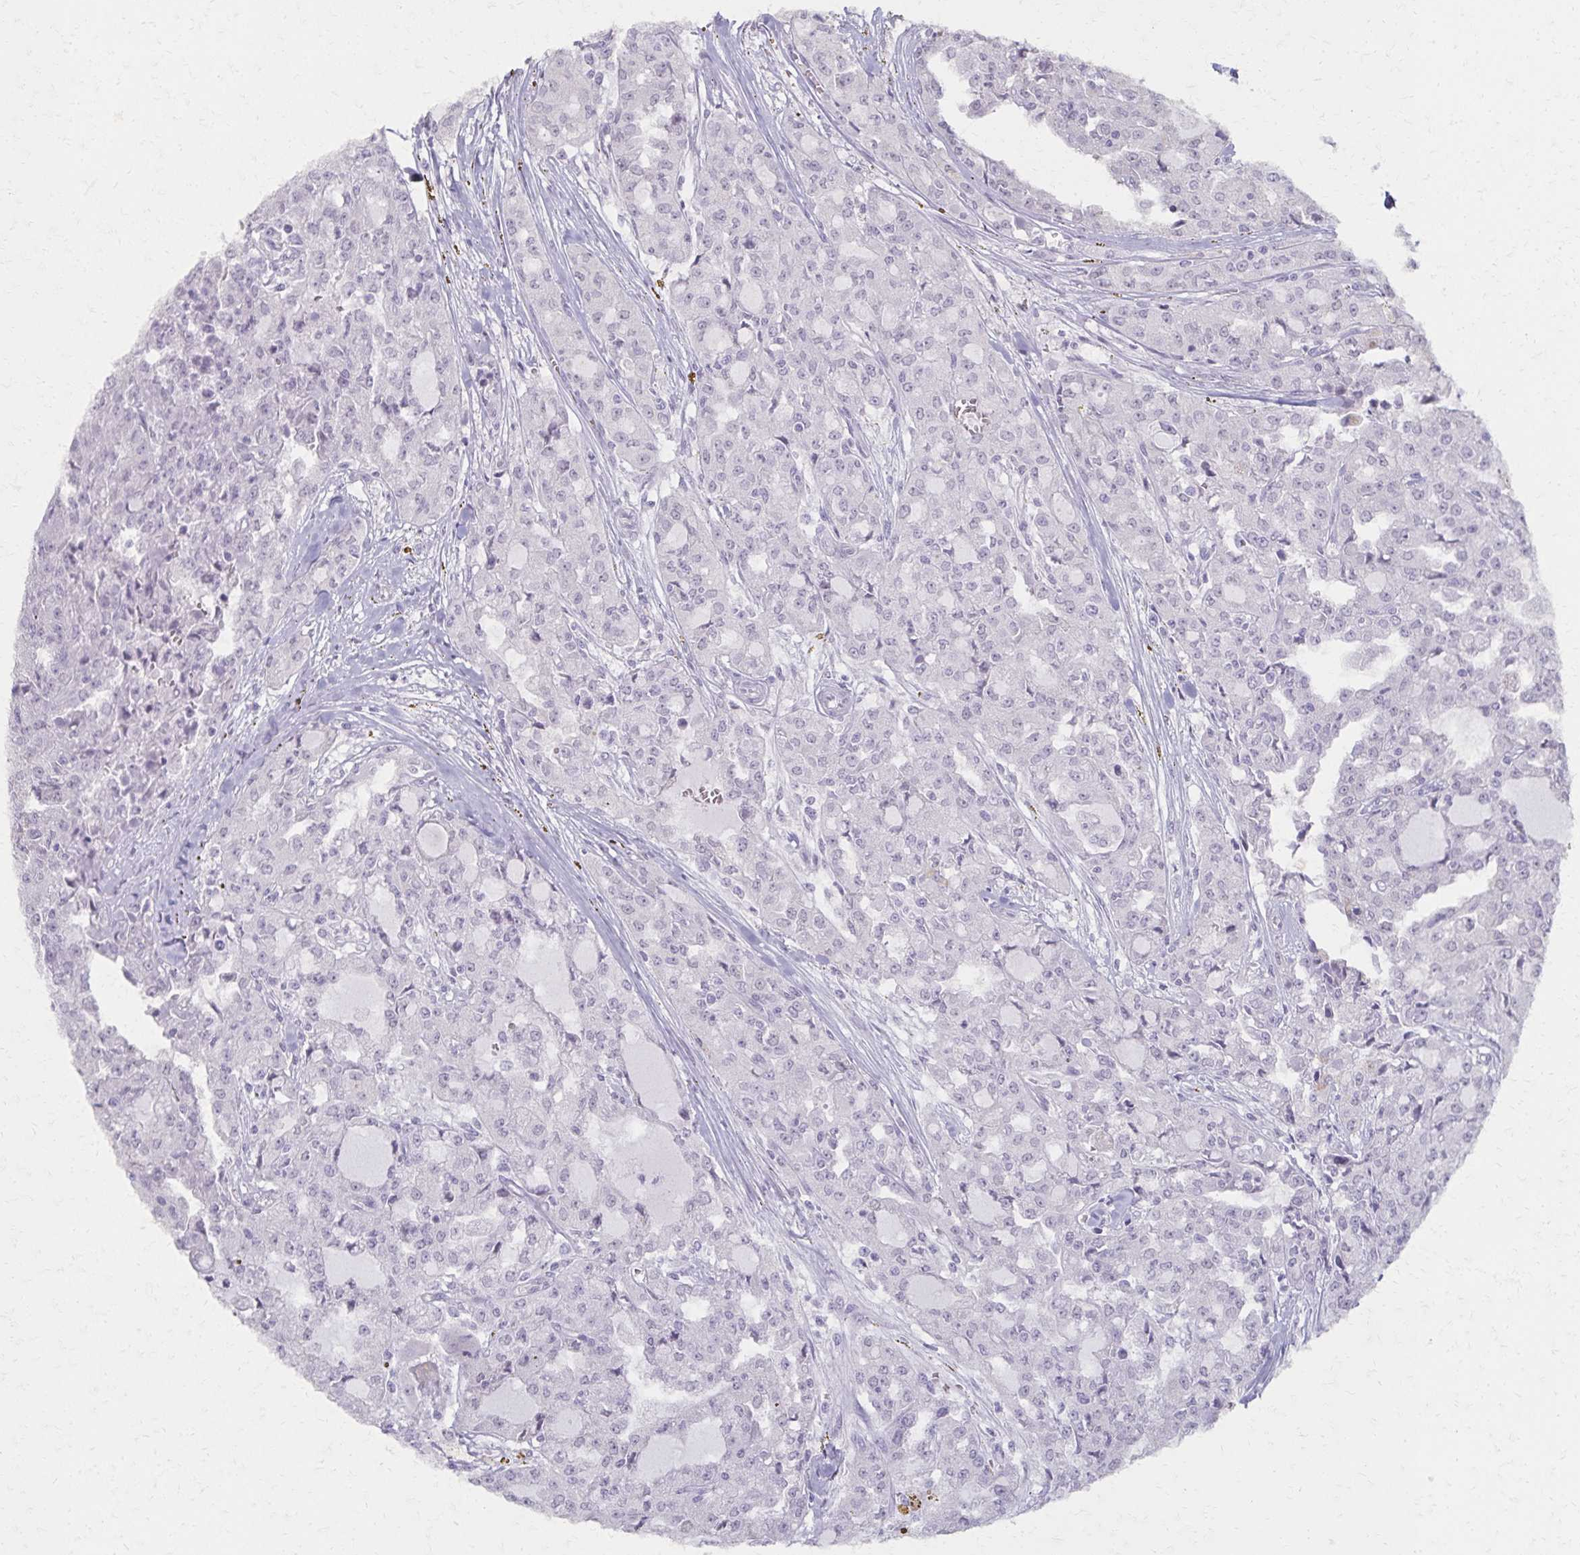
{"staining": {"intensity": "negative", "quantity": "none", "location": "none"}, "tissue": "head and neck cancer", "cell_type": "Tumor cells", "image_type": "cancer", "snomed": [{"axis": "morphology", "description": "Adenocarcinoma, NOS"}, {"axis": "topography", "description": "Head-Neck"}], "caption": "An immunohistochemistry (IHC) image of head and neck adenocarcinoma is shown. There is no staining in tumor cells of head and neck adenocarcinoma.", "gene": "MORC4", "patient": {"sex": "male", "age": 64}}